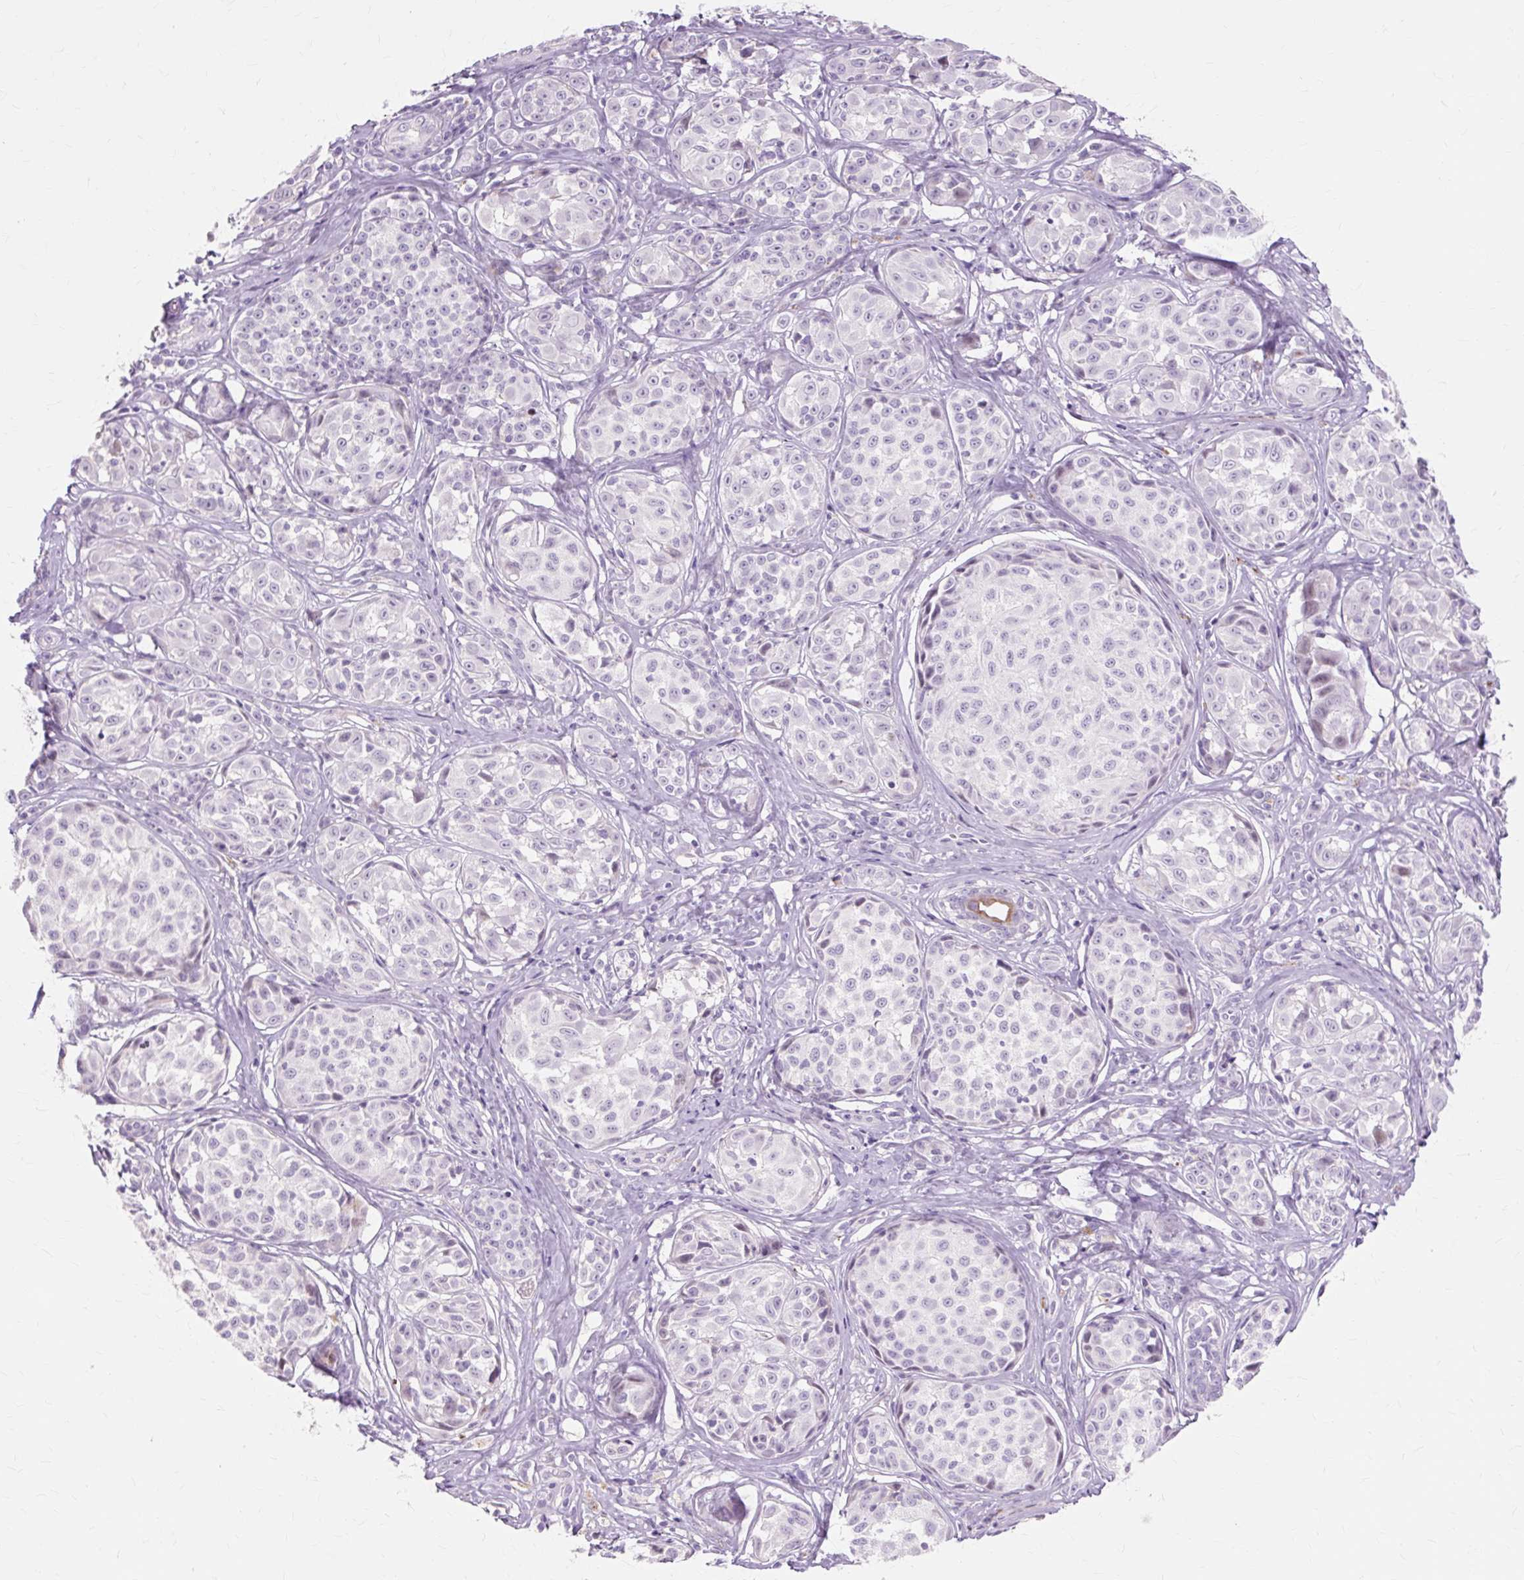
{"staining": {"intensity": "negative", "quantity": "none", "location": "none"}, "tissue": "melanoma", "cell_type": "Tumor cells", "image_type": "cancer", "snomed": [{"axis": "morphology", "description": "Malignant melanoma, NOS"}, {"axis": "topography", "description": "Skin"}], "caption": "This micrograph is of melanoma stained with immunohistochemistry (IHC) to label a protein in brown with the nuclei are counter-stained blue. There is no positivity in tumor cells.", "gene": "IRX2", "patient": {"sex": "female", "age": 35}}